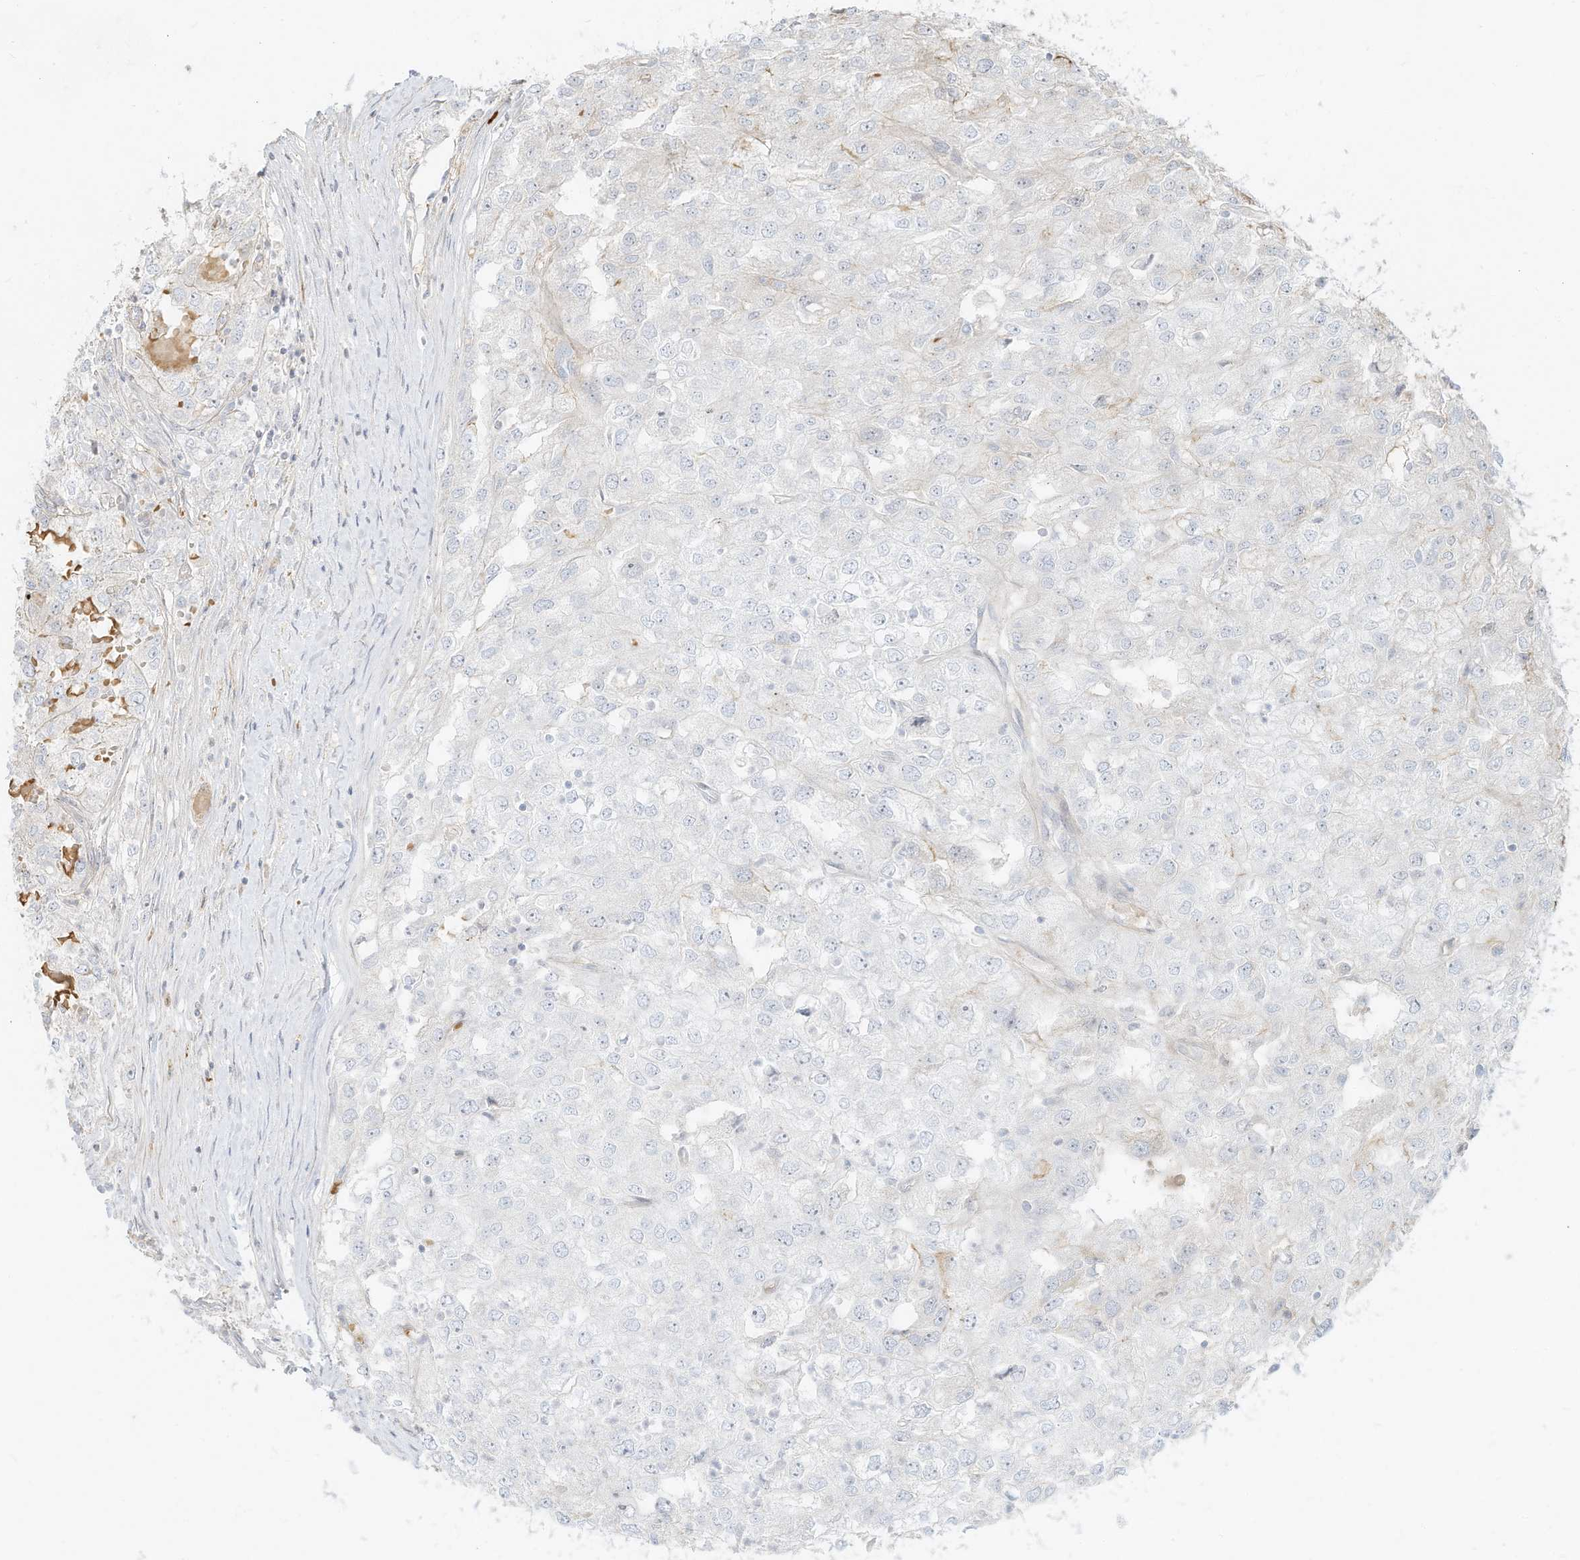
{"staining": {"intensity": "negative", "quantity": "none", "location": "none"}, "tissue": "renal cancer", "cell_type": "Tumor cells", "image_type": "cancer", "snomed": [{"axis": "morphology", "description": "Adenocarcinoma, NOS"}, {"axis": "topography", "description": "Kidney"}], "caption": "High magnification brightfield microscopy of renal adenocarcinoma stained with DAB (3,3'-diaminobenzidine) (brown) and counterstained with hematoxylin (blue): tumor cells show no significant expression.", "gene": "OFD1", "patient": {"sex": "female", "age": 54}}